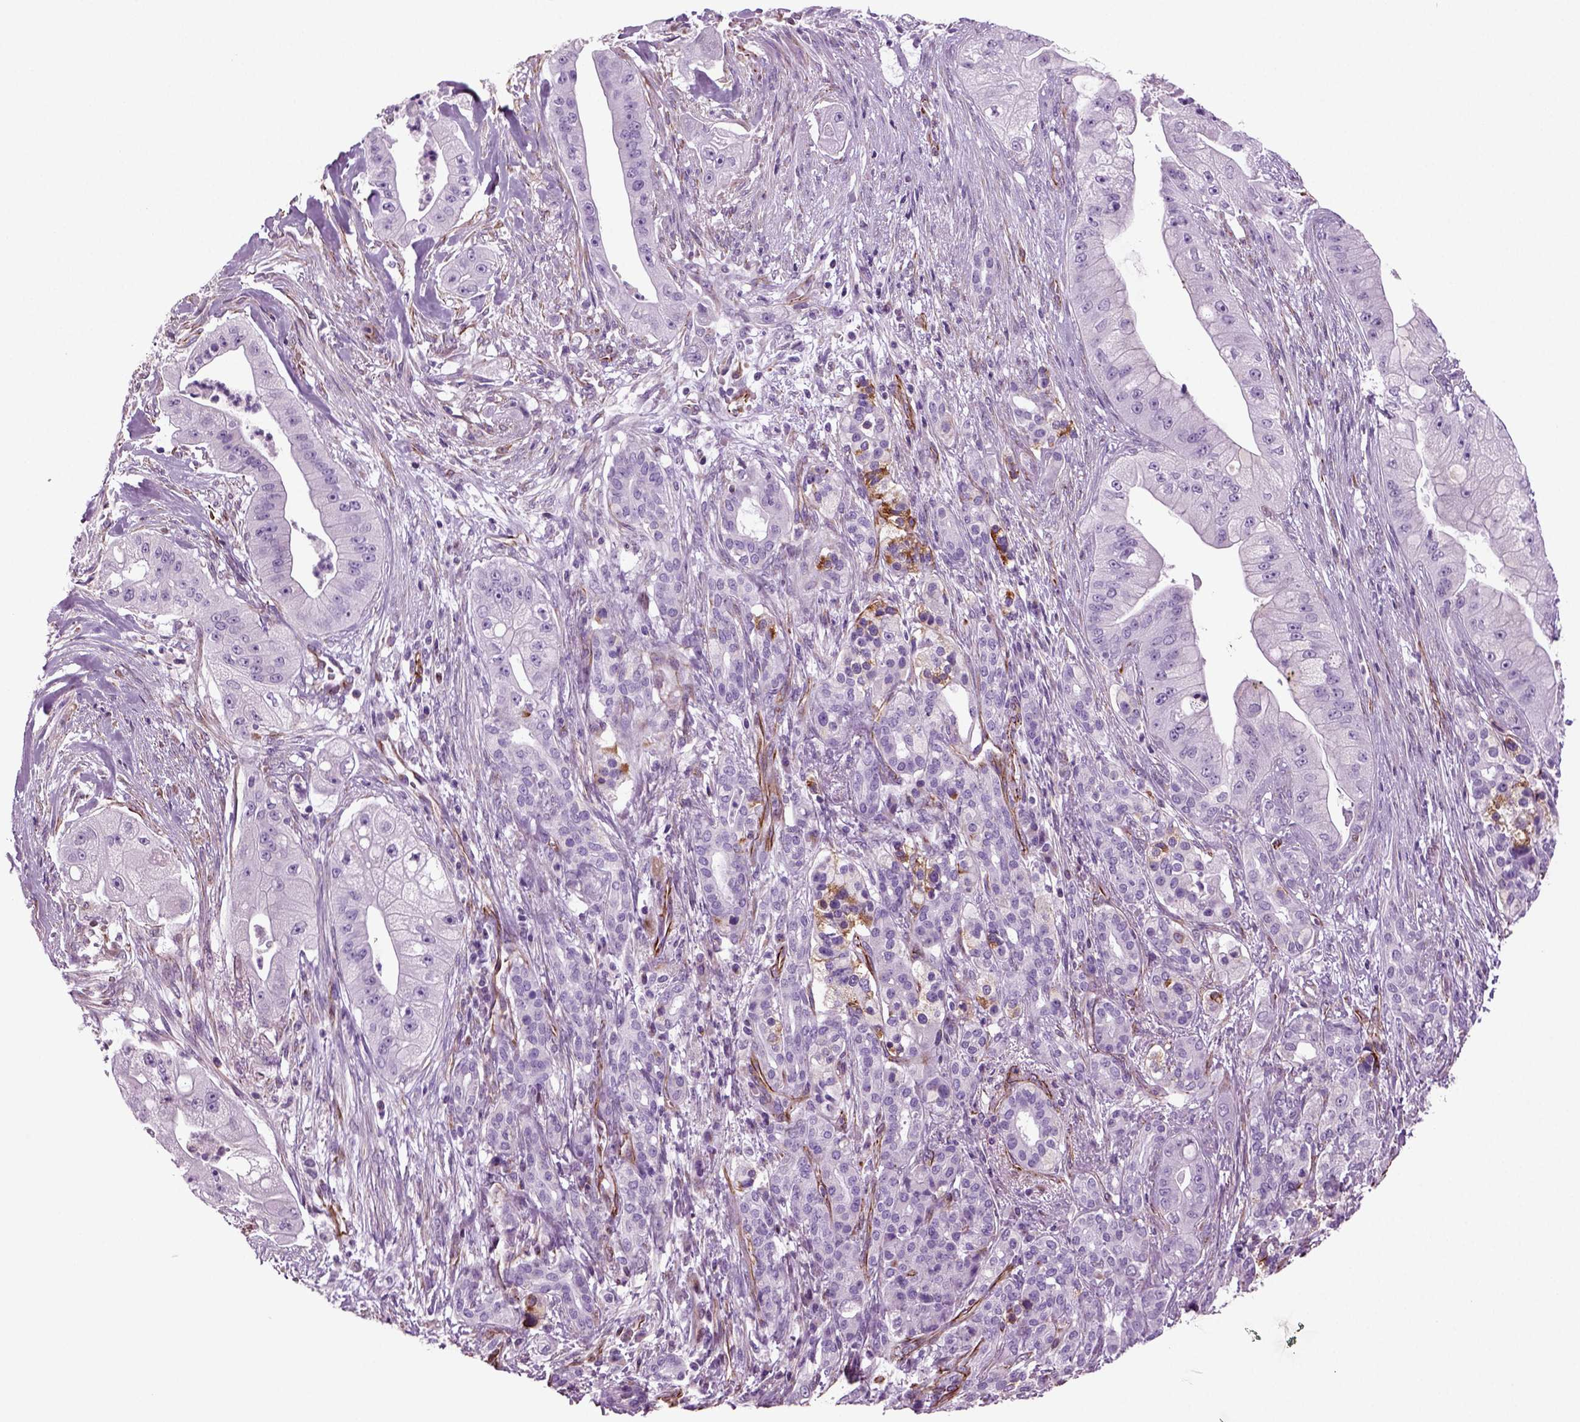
{"staining": {"intensity": "negative", "quantity": "none", "location": "none"}, "tissue": "pancreatic cancer", "cell_type": "Tumor cells", "image_type": "cancer", "snomed": [{"axis": "morphology", "description": "Normal tissue, NOS"}, {"axis": "morphology", "description": "Inflammation, NOS"}, {"axis": "morphology", "description": "Adenocarcinoma, NOS"}, {"axis": "topography", "description": "Pancreas"}], "caption": "Pancreatic cancer (adenocarcinoma) stained for a protein using immunohistochemistry displays no staining tumor cells.", "gene": "ACER3", "patient": {"sex": "male", "age": 57}}